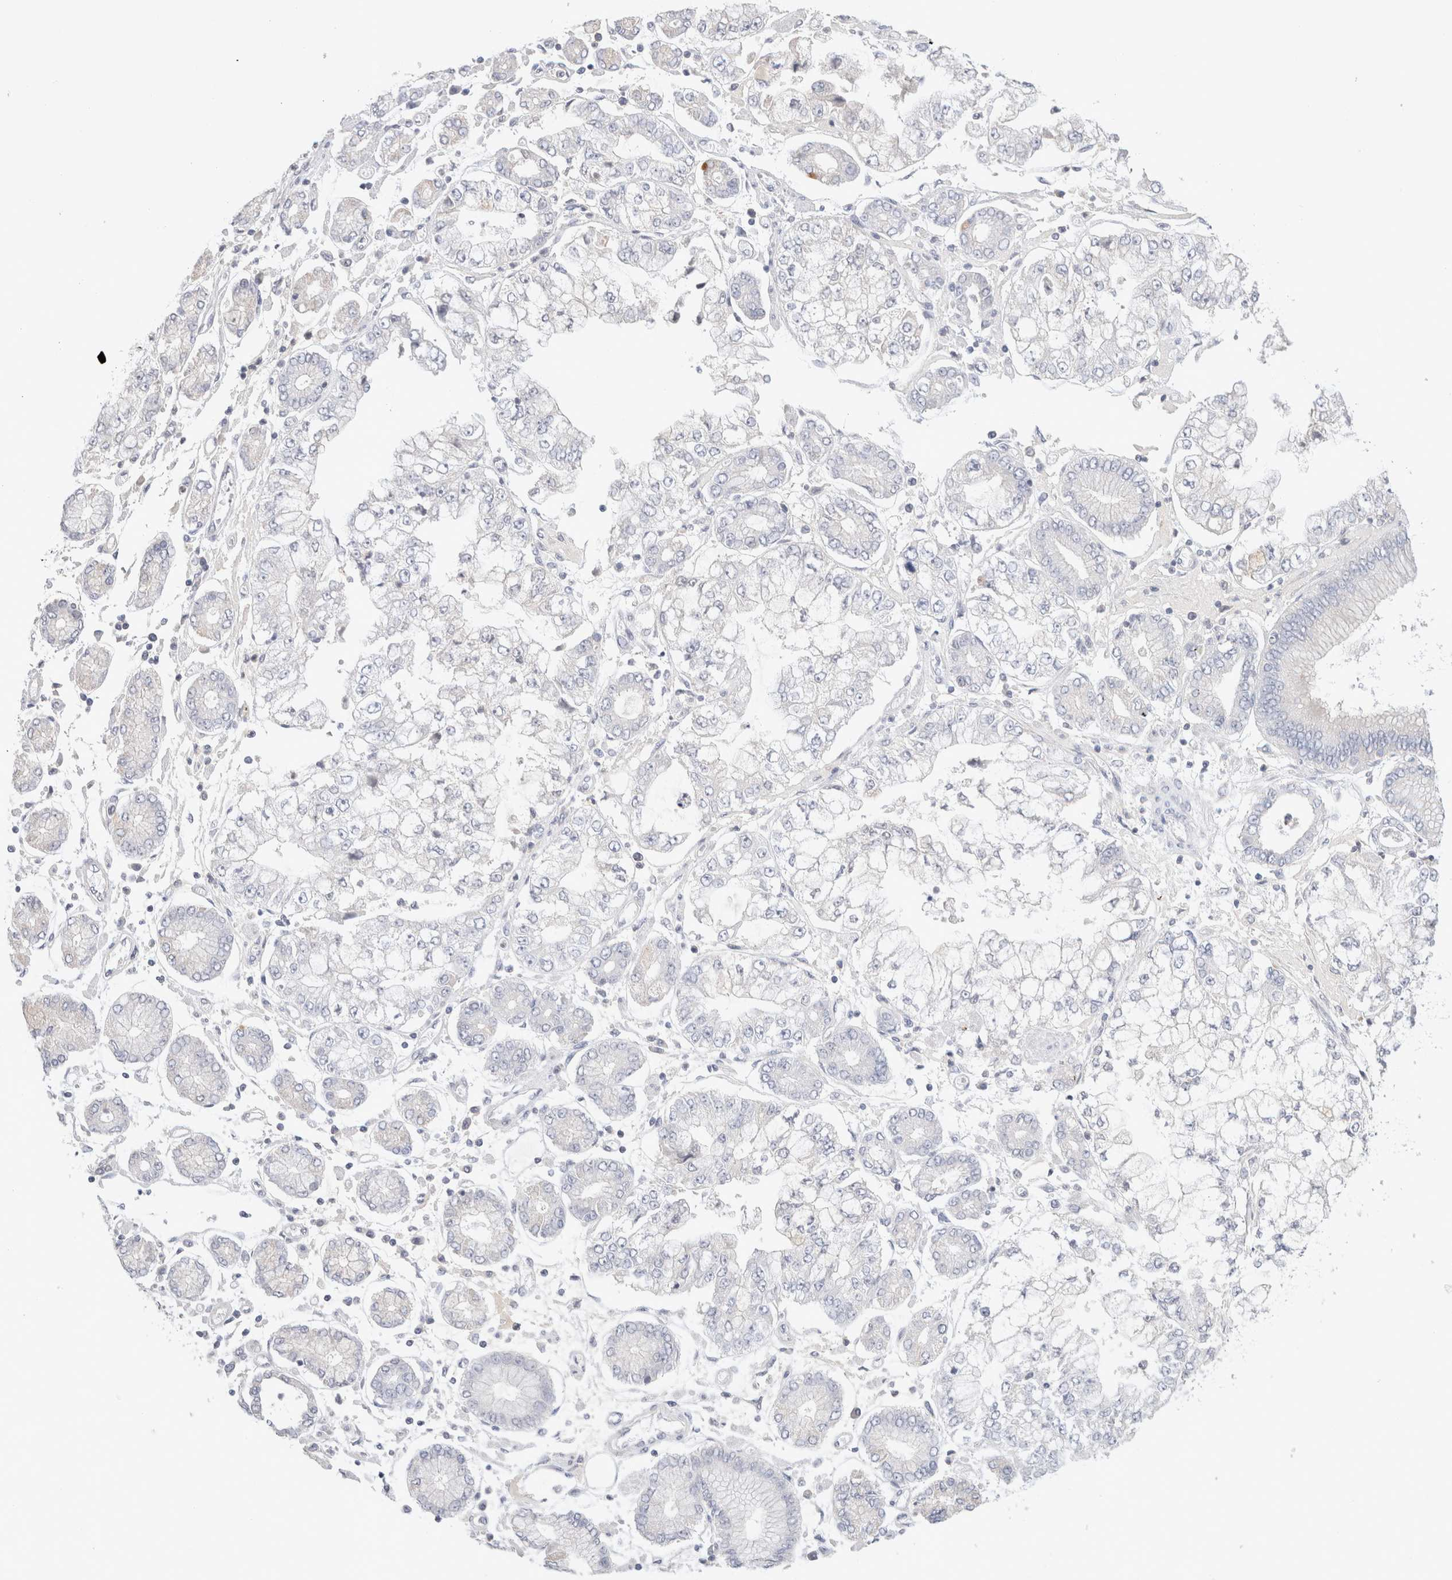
{"staining": {"intensity": "negative", "quantity": "none", "location": "none"}, "tissue": "stomach cancer", "cell_type": "Tumor cells", "image_type": "cancer", "snomed": [{"axis": "morphology", "description": "Adenocarcinoma, NOS"}, {"axis": "topography", "description": "Stomach"}], "caption": "High magnification brightfield microscopy of stomach adenocarcinoma stained with DAB (3,3'-diaminobenzidine) (brown) and counterstained with hematoxylin (blue): tumor cells show no significant expression. The staining is performed using DAB brown chromogen with nuclei counter-stained in using hematoxylin.", "gene": "MPP2", "patient": {"sex": "male", "age": 76}}